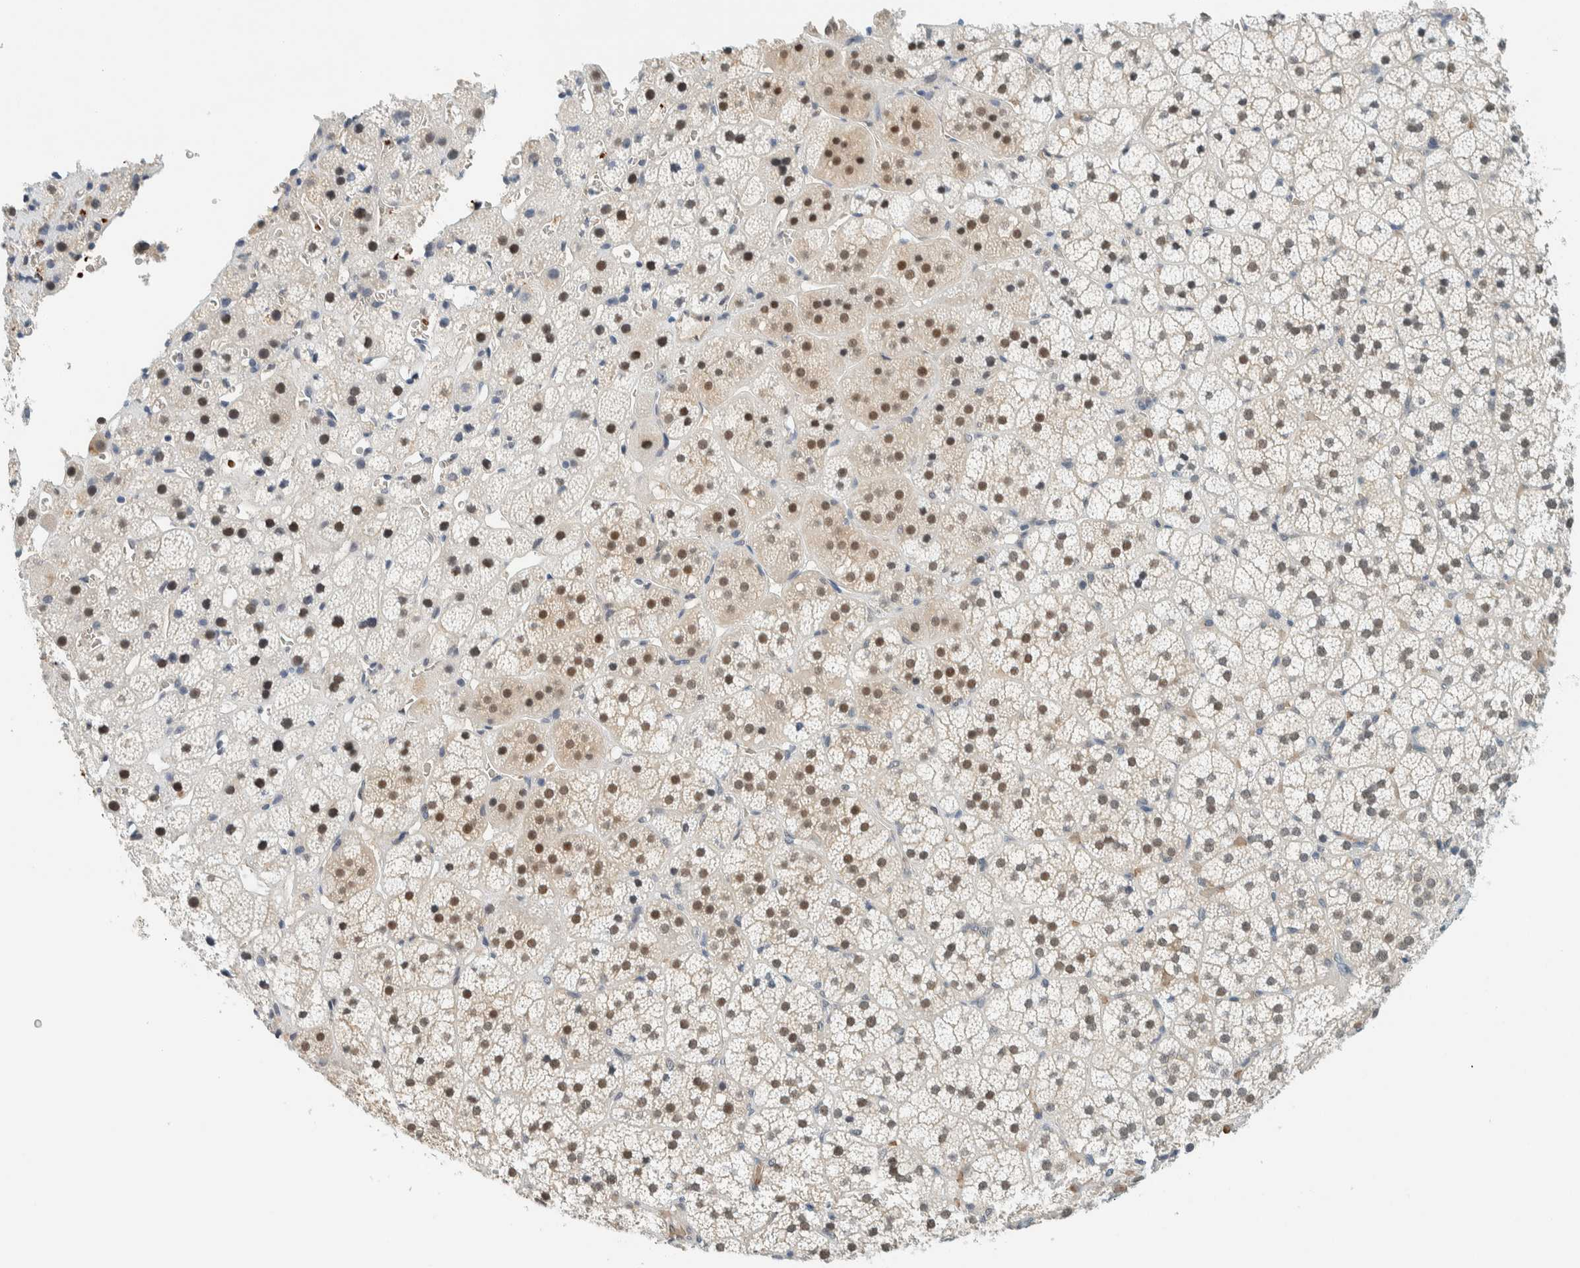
{"staining": {"intensity": "moderate", "quantity": ">75%", "location": "cytoplasmic/membranous,nuclear"}, "tissue": "adrenal gland", "cell_type": "Glandular cells", "image_type": "normal", "snomed": [{"axis": "morphology", "description": "Normal tissue, NOS"}, {"axis": "topography", "description": "Adrenal gland"}], "caption": "Normal adrenal gland was stained to show a protein in brown. There is medium levels of moderate cytoplasmic/membranous,nuclear expression in about >75% of glandular cells. The staining is performed using DAB brown chromogen to label protein expression. The nuclei are counter-stained blue using hematoxylin.", "gene": "TSTD2", "patient": {"sex": "female", "age": 44}}